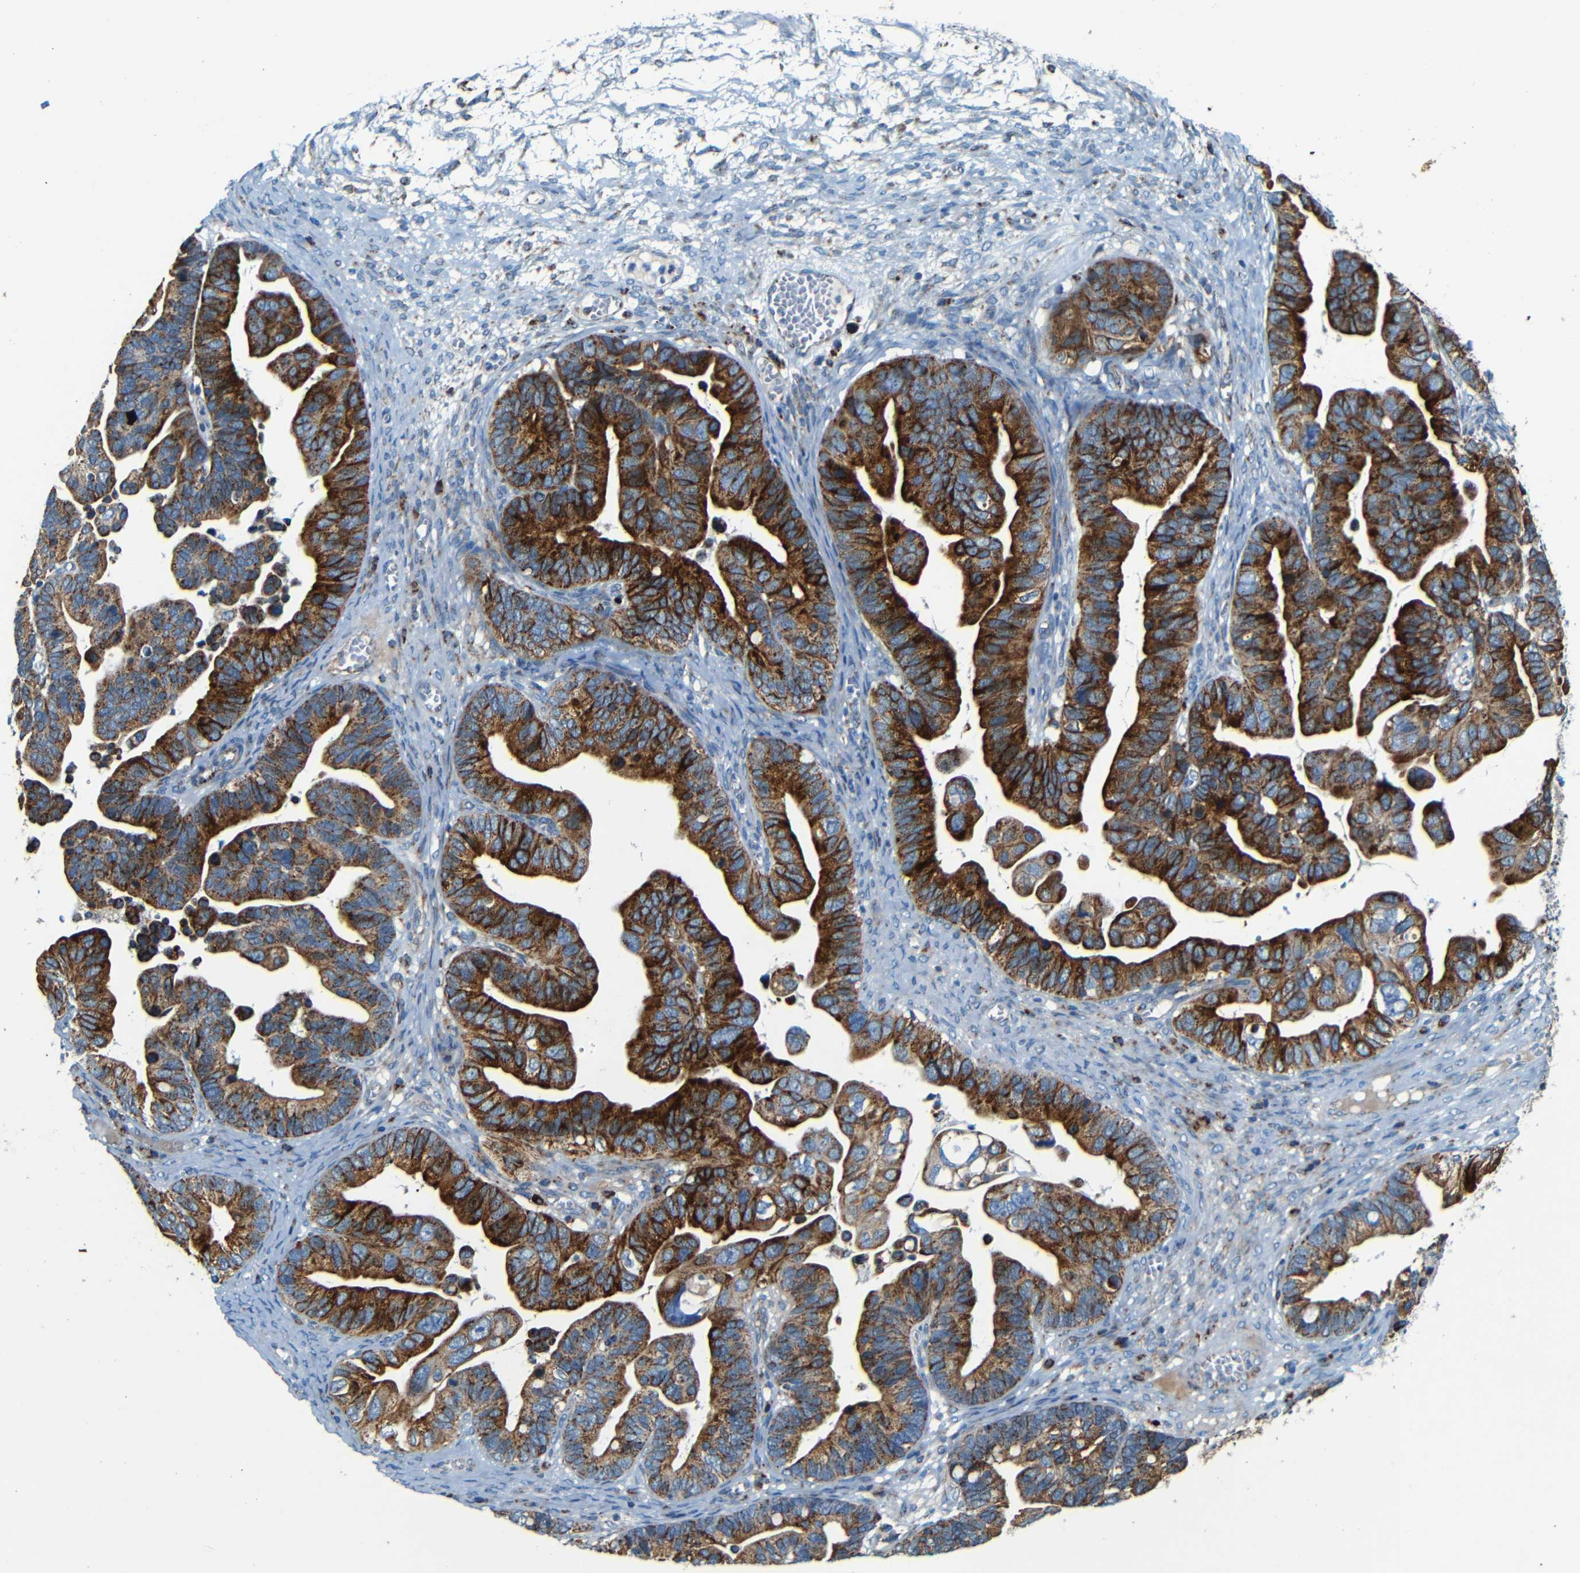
{"staining": {"intensity": "strong", "quantity": ">75%", "location": "cytoplasmic/membranous"}, "tissue": "ovarian cancer", "cell_type": "Tumor cells", "image_type": "cancer", "snomed": [{"axis": "morphology", "description": "Cystadenocarcinoma, serous, NOS"}, {"axis": "topography", "description": "Ovary"}], "caption": "Protein staining demonstrates strong cytoplasmic/membranous staining in approximately >75% of tumor cells in ovarian serous cystadenocarcinoma. The protein of interest is stained brown, and the nuclei are stained in blue (DAB (3,3'-diaminobenzidine) IHC with brightfield microscopy, high magnification).", "gene": "WSCD2", "patient": {"sex": "female", "age": 56}}